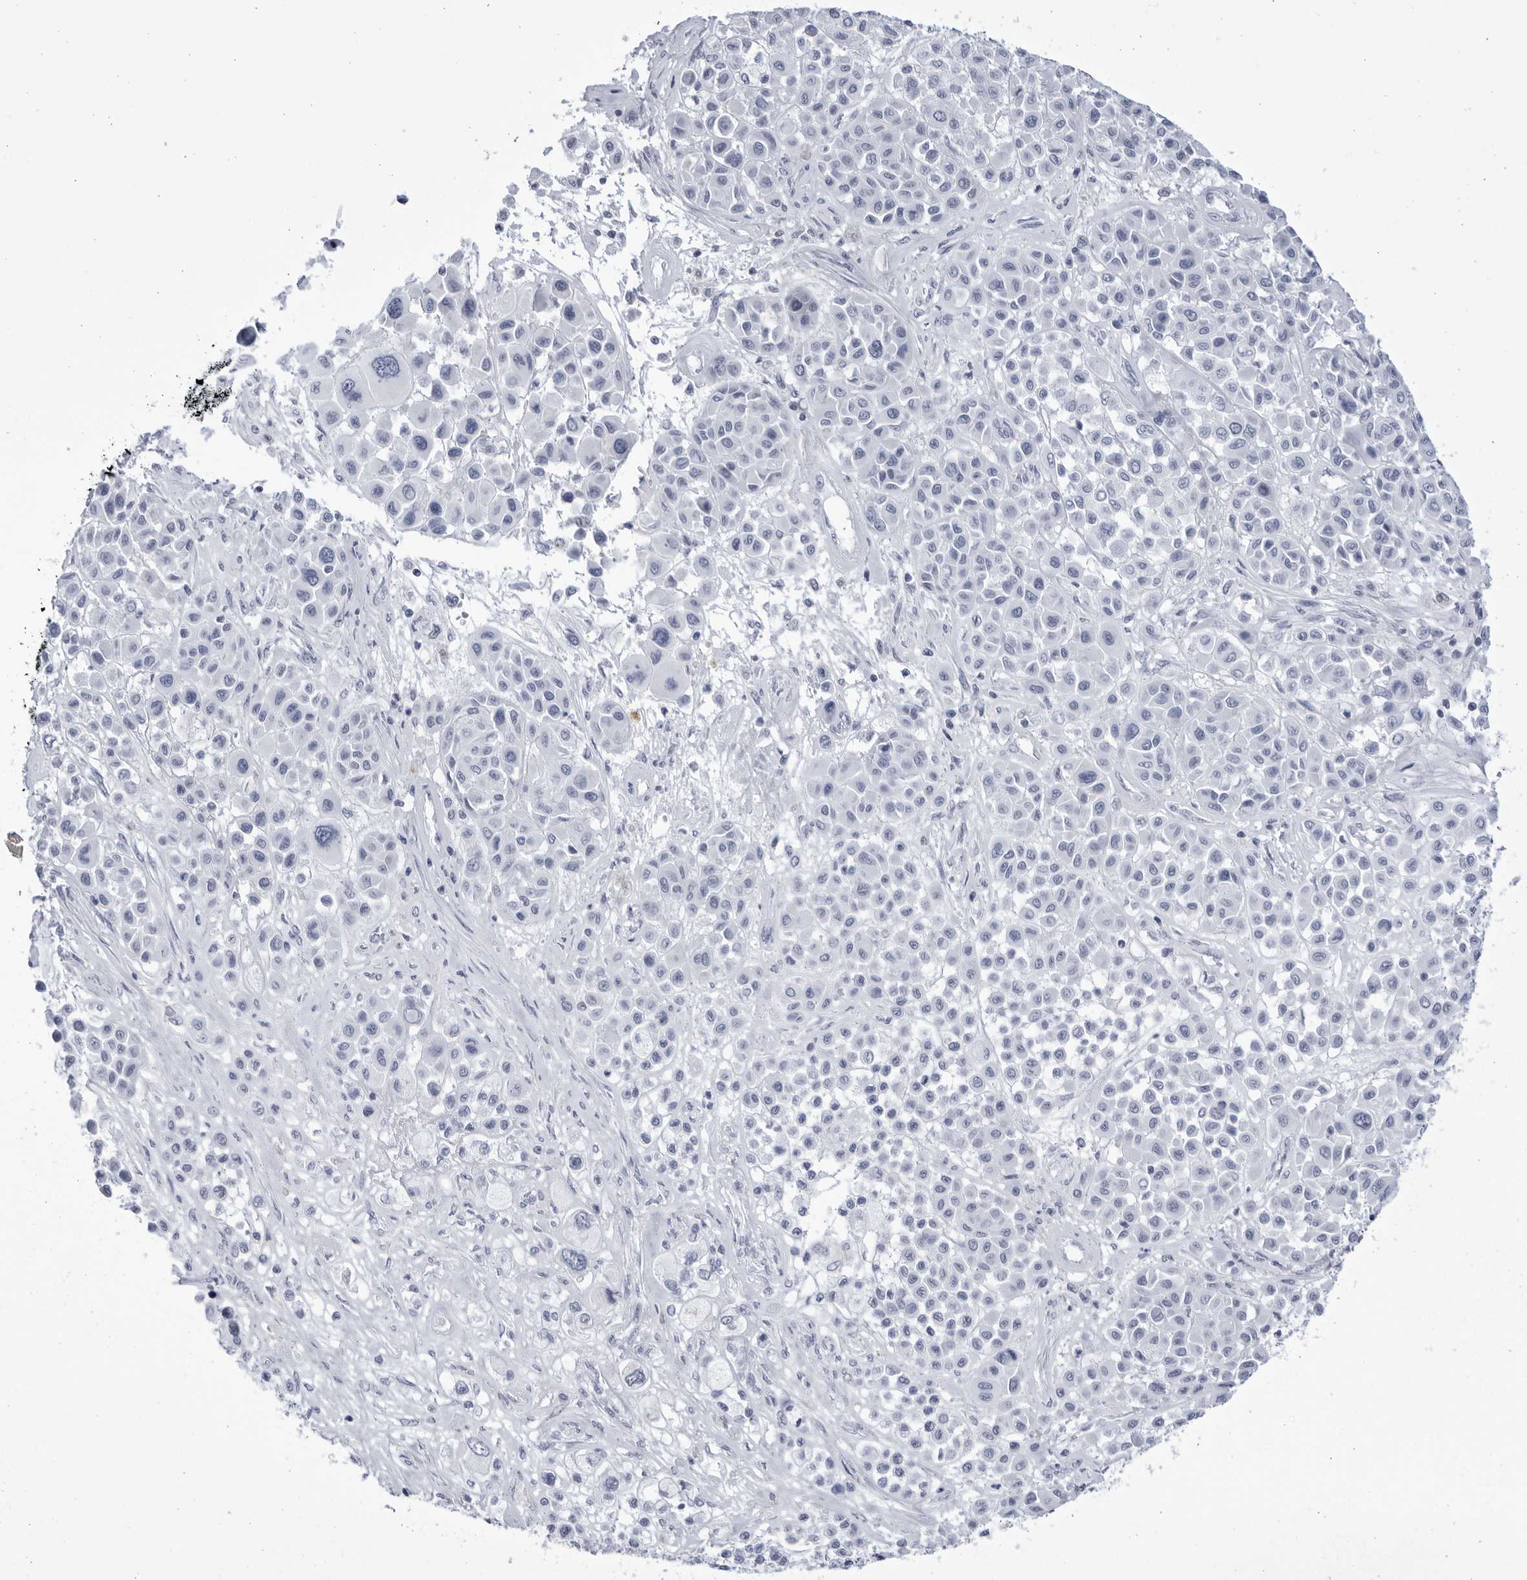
{"staining": {"intensity": "negative", "quantity": "none", "location": "none"}, "tissue": "melanoma", "cell_type": "Tumor cells", "image_type": "cancer", "snomed": [{"axis": "morphology", "description": "Malignant melanoma, Metastatic site"}, {"axis": "topography", "description": "Soft tissue"}], "caption": "DAB (3,3'-diaminobenzidine) immunohistochemical staining of human melanoma exhibits no significant expression in tumor cells. (Immunohistochemistry, brightfield microscopy, high magnification).", "gene": "CCDC181", "patient": {"sex": "male", "age": 41}}